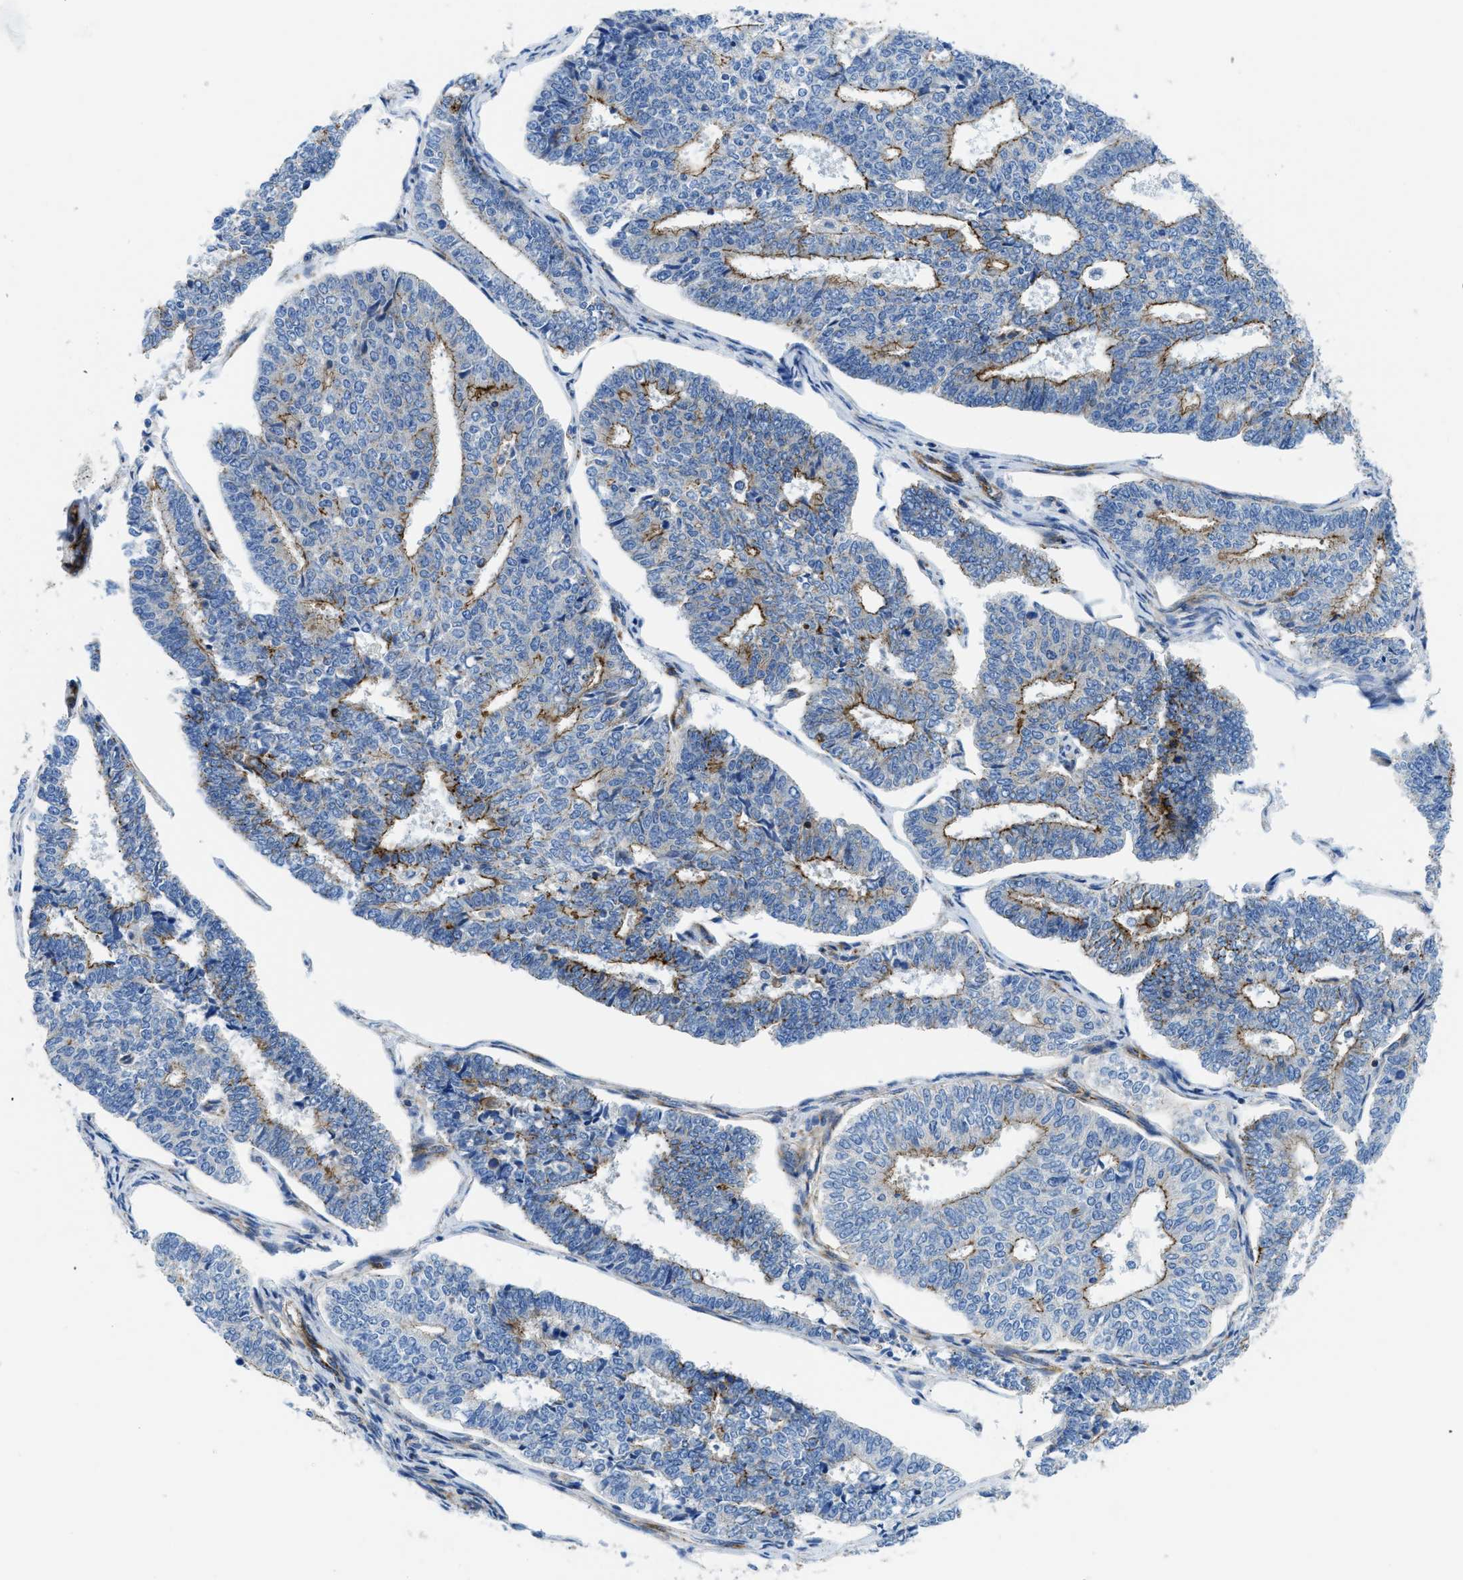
{"staining": {"intensity": "strong", "quantity": "25%-75%", "location": "cytoplasmic/membranous"}, "tissue": "endometrial cancer", "cell_type": "Tumor cells", "image_type": "cancer", "snomed": [{"axis": "morphology", "description": "Adenocarcinoma, NOS"}, {"axis": "topography", "description": "Endometrium"}], "caption": "High-power microscopy captured an IHC histopathology image of endometrial adenocarcinoma, revealing strong cytoplasmic/membranous positivity in about 25%-75% of tumor cells. Using DAB (3,3'-diaminobenzidine) (brown) and hematoxylin (blue) stains, captured at high magnification using brightfield microscopy.", "gene": "CUTA", "patient": {"sex": "female", "age": 70}}